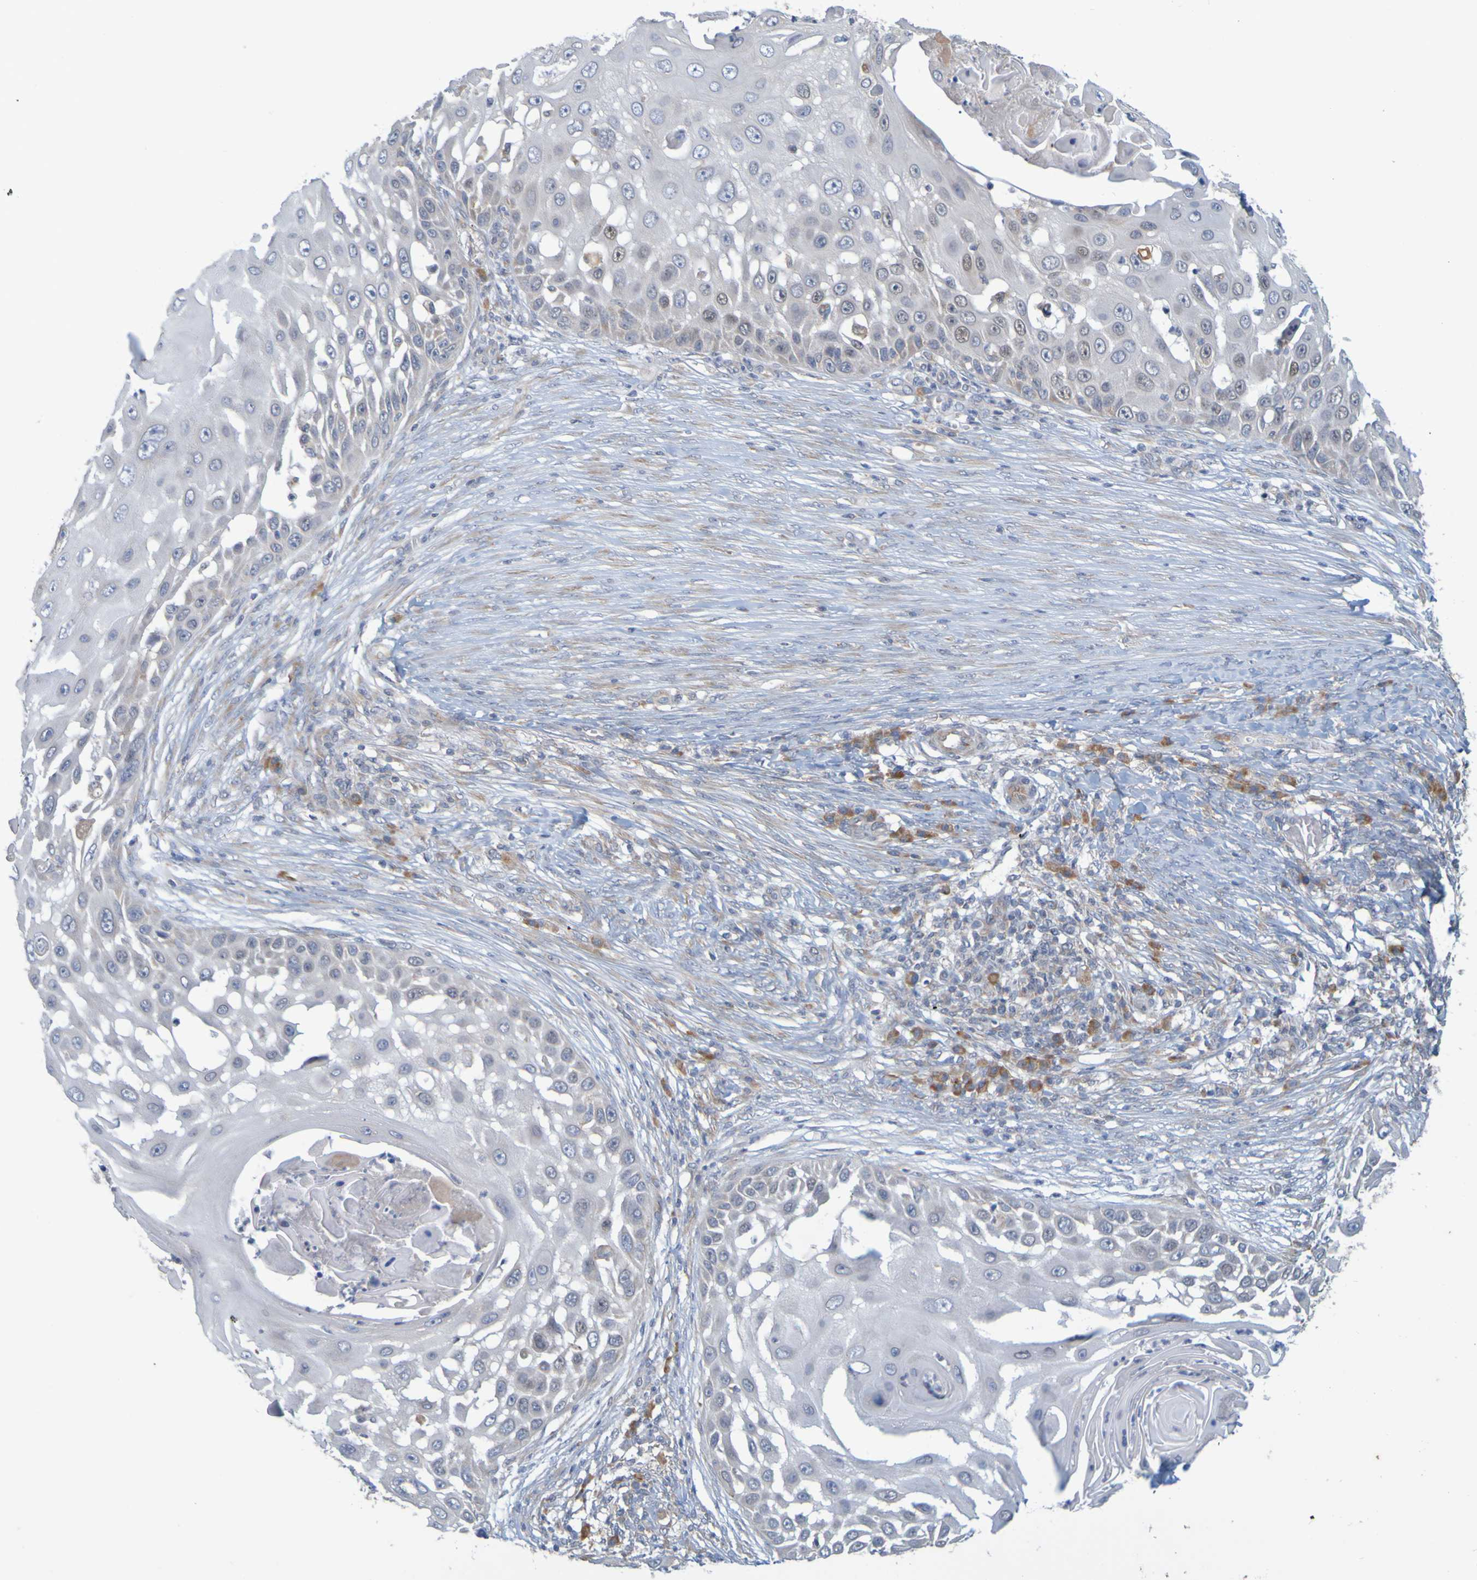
{"staining": {"intensity": "negative", "quantity": "none", "location": "none"}, "tissue": "skin cancer", "cell_type": "Tumor cells", "image_type": "cancer", "snomed": [{"axis": "morphology", "description": "Squamous cell carcinoma, NOS"}, {"axis": "topography", "description": "Skin"}], "caption": "Tumor cells show no significant staining in skin cancer. (DAB (3,3'-diaminobenzidine) immunohistochemistry (IHC) with hematoxylin counter stain).", "gene": "MOGS", "patient": {"sex": "female", "age": 44}}